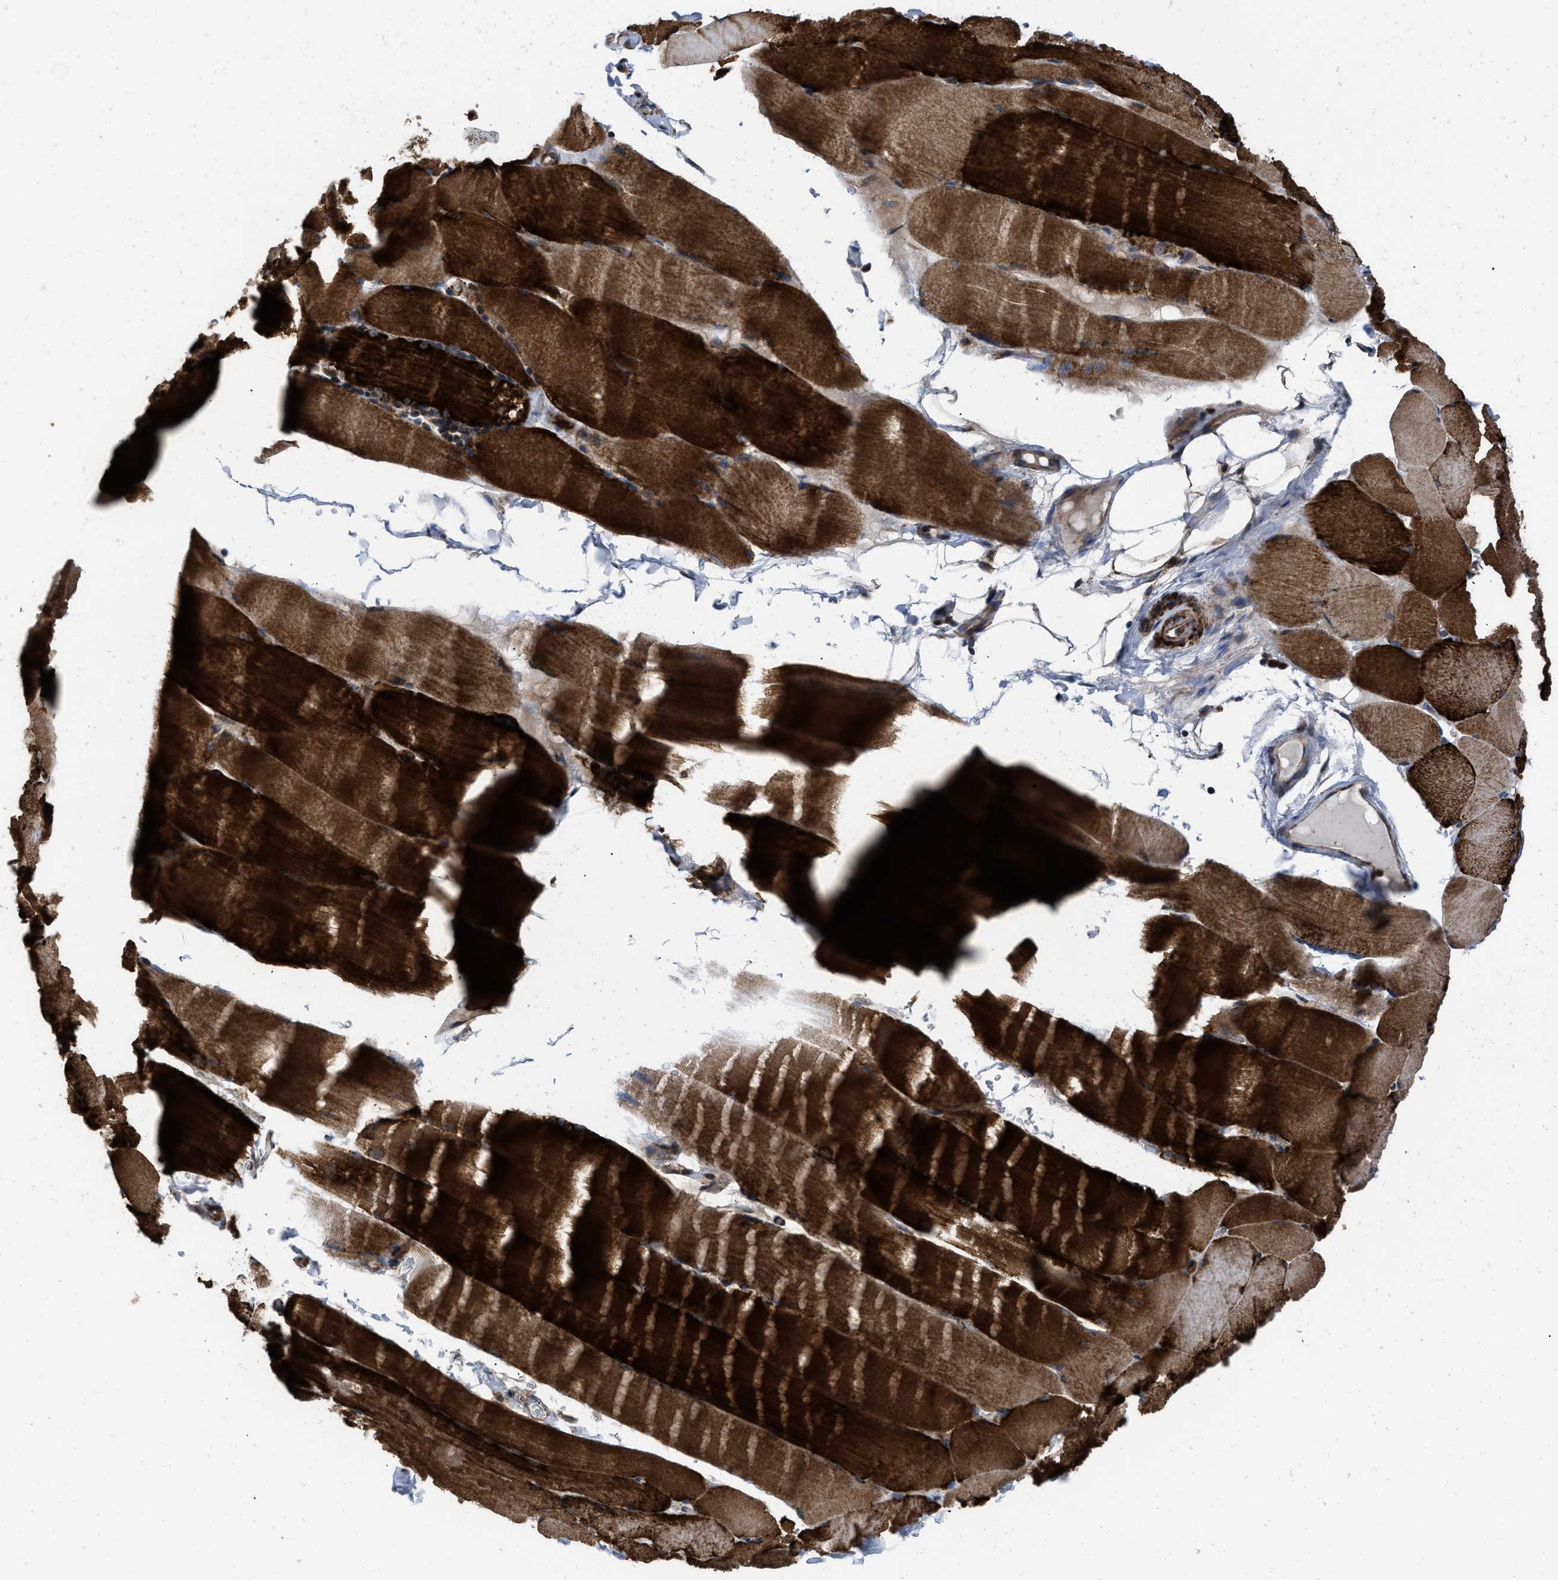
{"staining": {"intensity": "strong", "quantity": ">75%", "location": "cytoplasmic/membranous"}, "tissue": "skeletal muscle", "cell_type": "Myocytes", "image_type": "normal", "snomed": [{"axis": "morphology", "description": "Normal tissue, NOS"}, {"axis": "topography", "description": "Skin"}, {"axis": "topography", "description": "Skeletal muscle"}], "caption": "Skeletal muscle stained with DAB immunohistochemistry (IHC) shows high levels of strong cytoplasmic/membranous staining in approximately >75% of myocytes.", "gene": "AKAP1", "patient": {"sex": "male", "age": 83}}